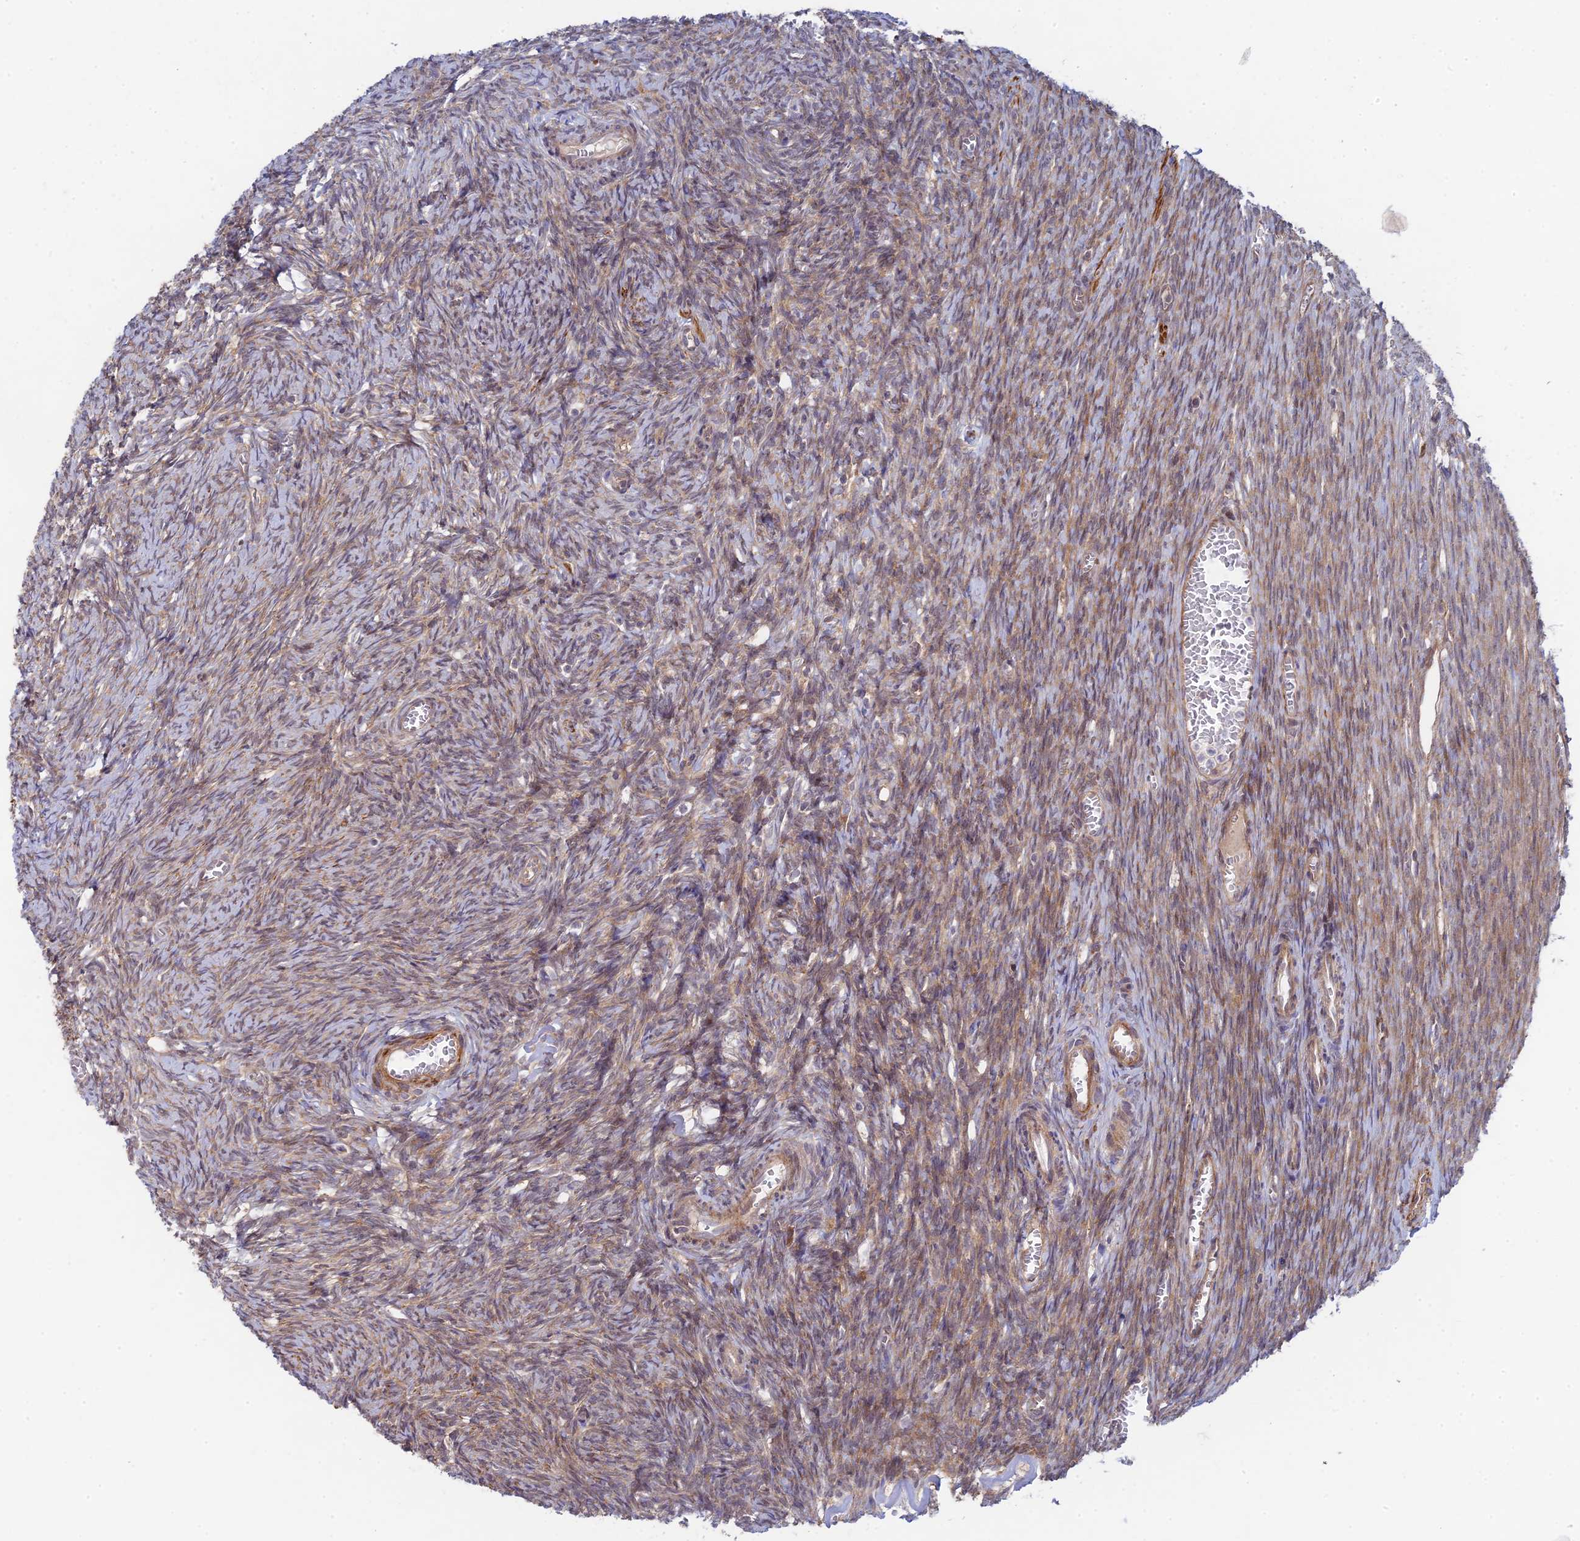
{"staining": {"intensity": "weak", "quantity": "25%-75%", "location": "cytoplasmic/membranous"}, "tissue": "ovary", "cell_type": "Ovarian stroma cells", "image_type": "normal", "snomed": [{"axis": "morphology", "description": "Normal tissue, NOS"}, {"axis": "topography", "description": "Ovary"}], "caption": "This is a histology image of immunohistochemistry staining of benign ovary, which shows weak positivity in the cytoplasmic/membranous of ovarian stroma cells.", "gene": "INCA1", "patient": {"sex": "female", "age": 44}}